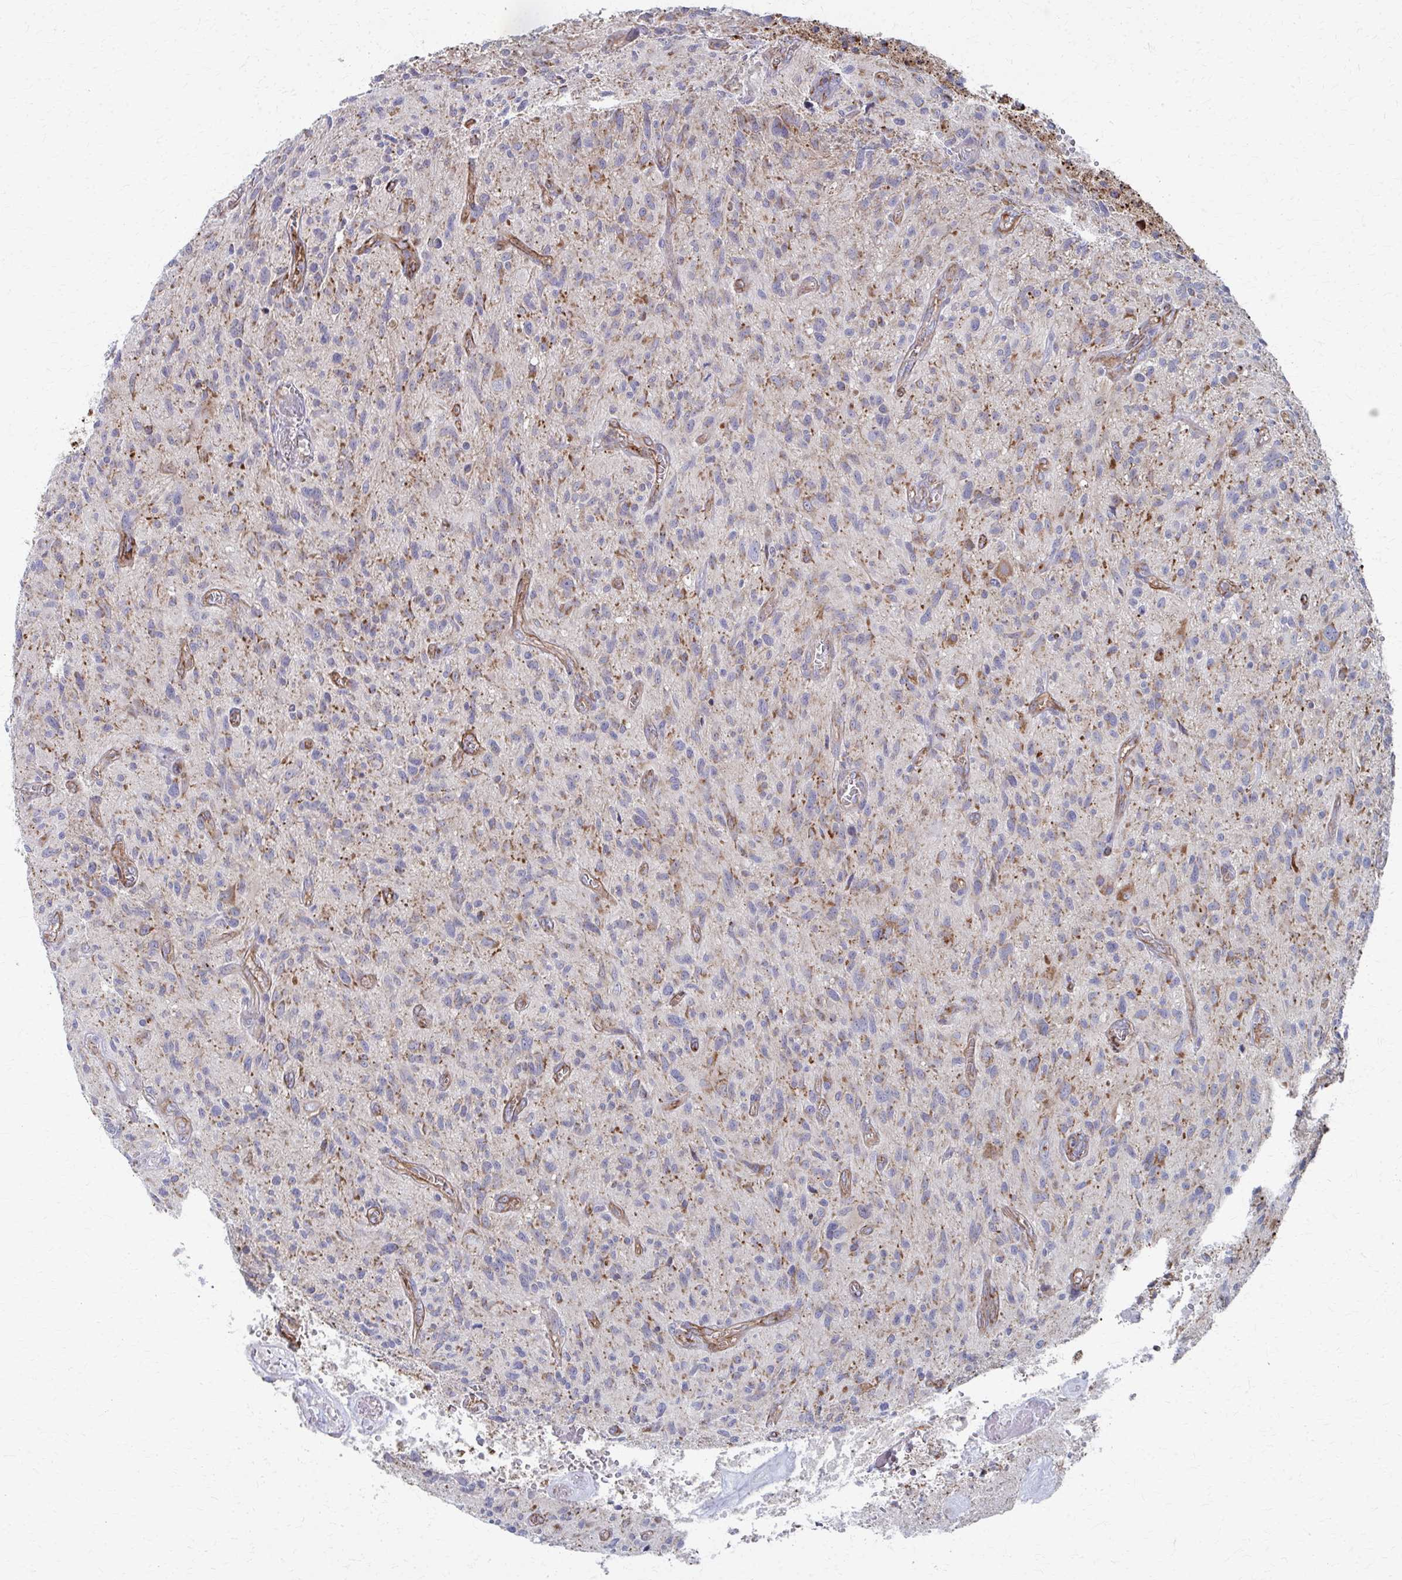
{"staining": {"intensity": "moderate", "quantity": "<25%", "location": "cytoplasmic/membranous"}, "tissue": "glioma", "cell_type": "Tumor cells", "image_type": "cancer", "snomed": [{"axis": "morphology", "description": "Glioma, malignant, High grade"}, {"axis": "topography", "description": "Brain"}], "caption": "Protein expression analysis of human malignant high-grade glioma reveals moderate cytoplasmic/membranous expression in about <25% of tumor cells.", "gene": "FAHD1", "patient": {"sex": "male", "age": 75}}